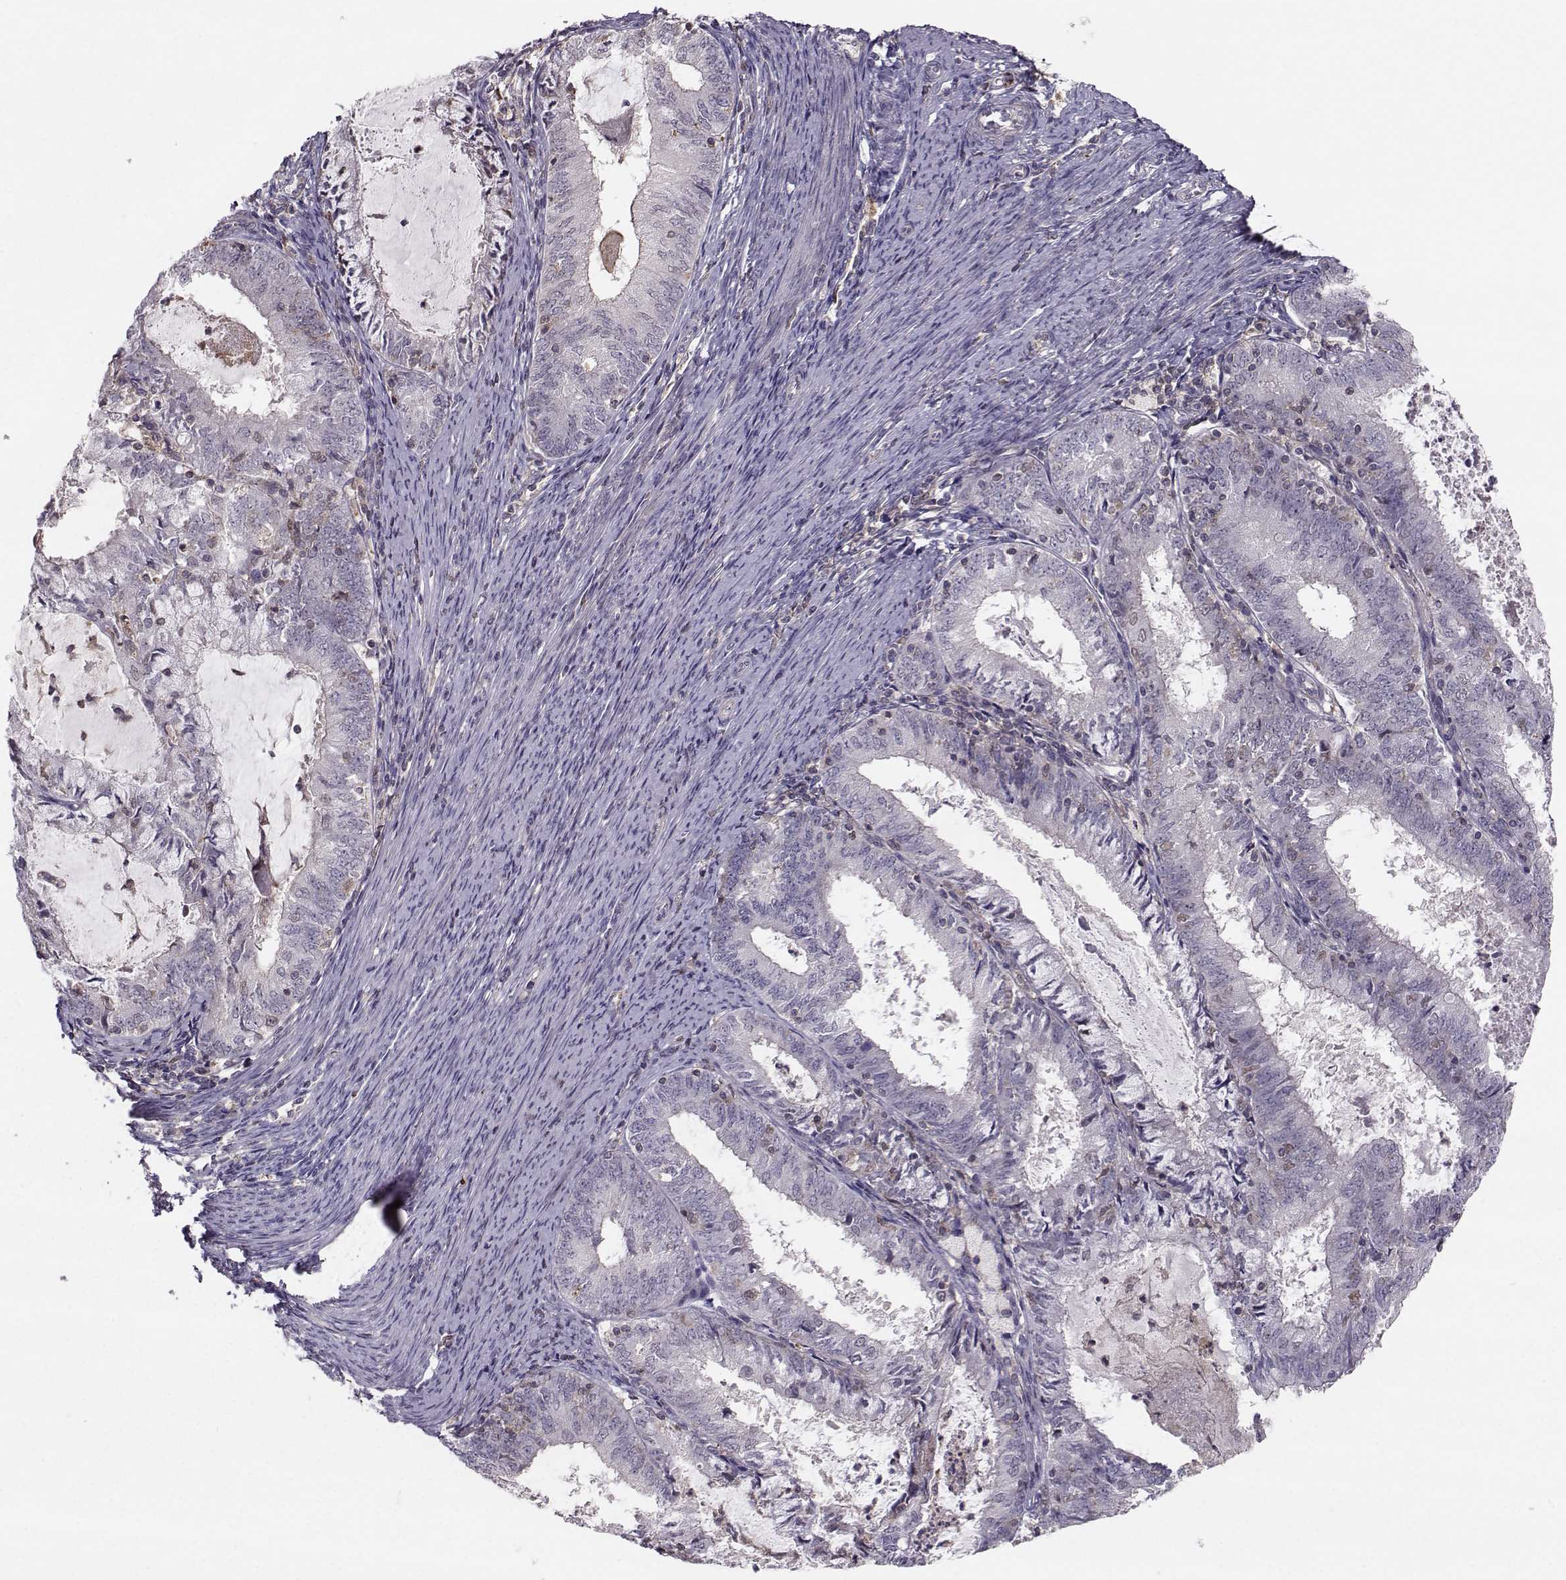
{"staining": {"intensity": "negative", "quantity": "none", "location": "none"}, "tissue": "endometrial cancer", "cell_type": "Tumor cells", "image_type": "cancer", "snomed": [{"axis": "morphology", "description": "Adenocarcinoma, NOS"}, {"axis": "topography", "description": "Endometrium"}], "caption": "Image shows no protein staining in tumor cells of endometrial cancer tissue.", "gene": "ASB16", "patient": {"sex": "female", "age": 57}}